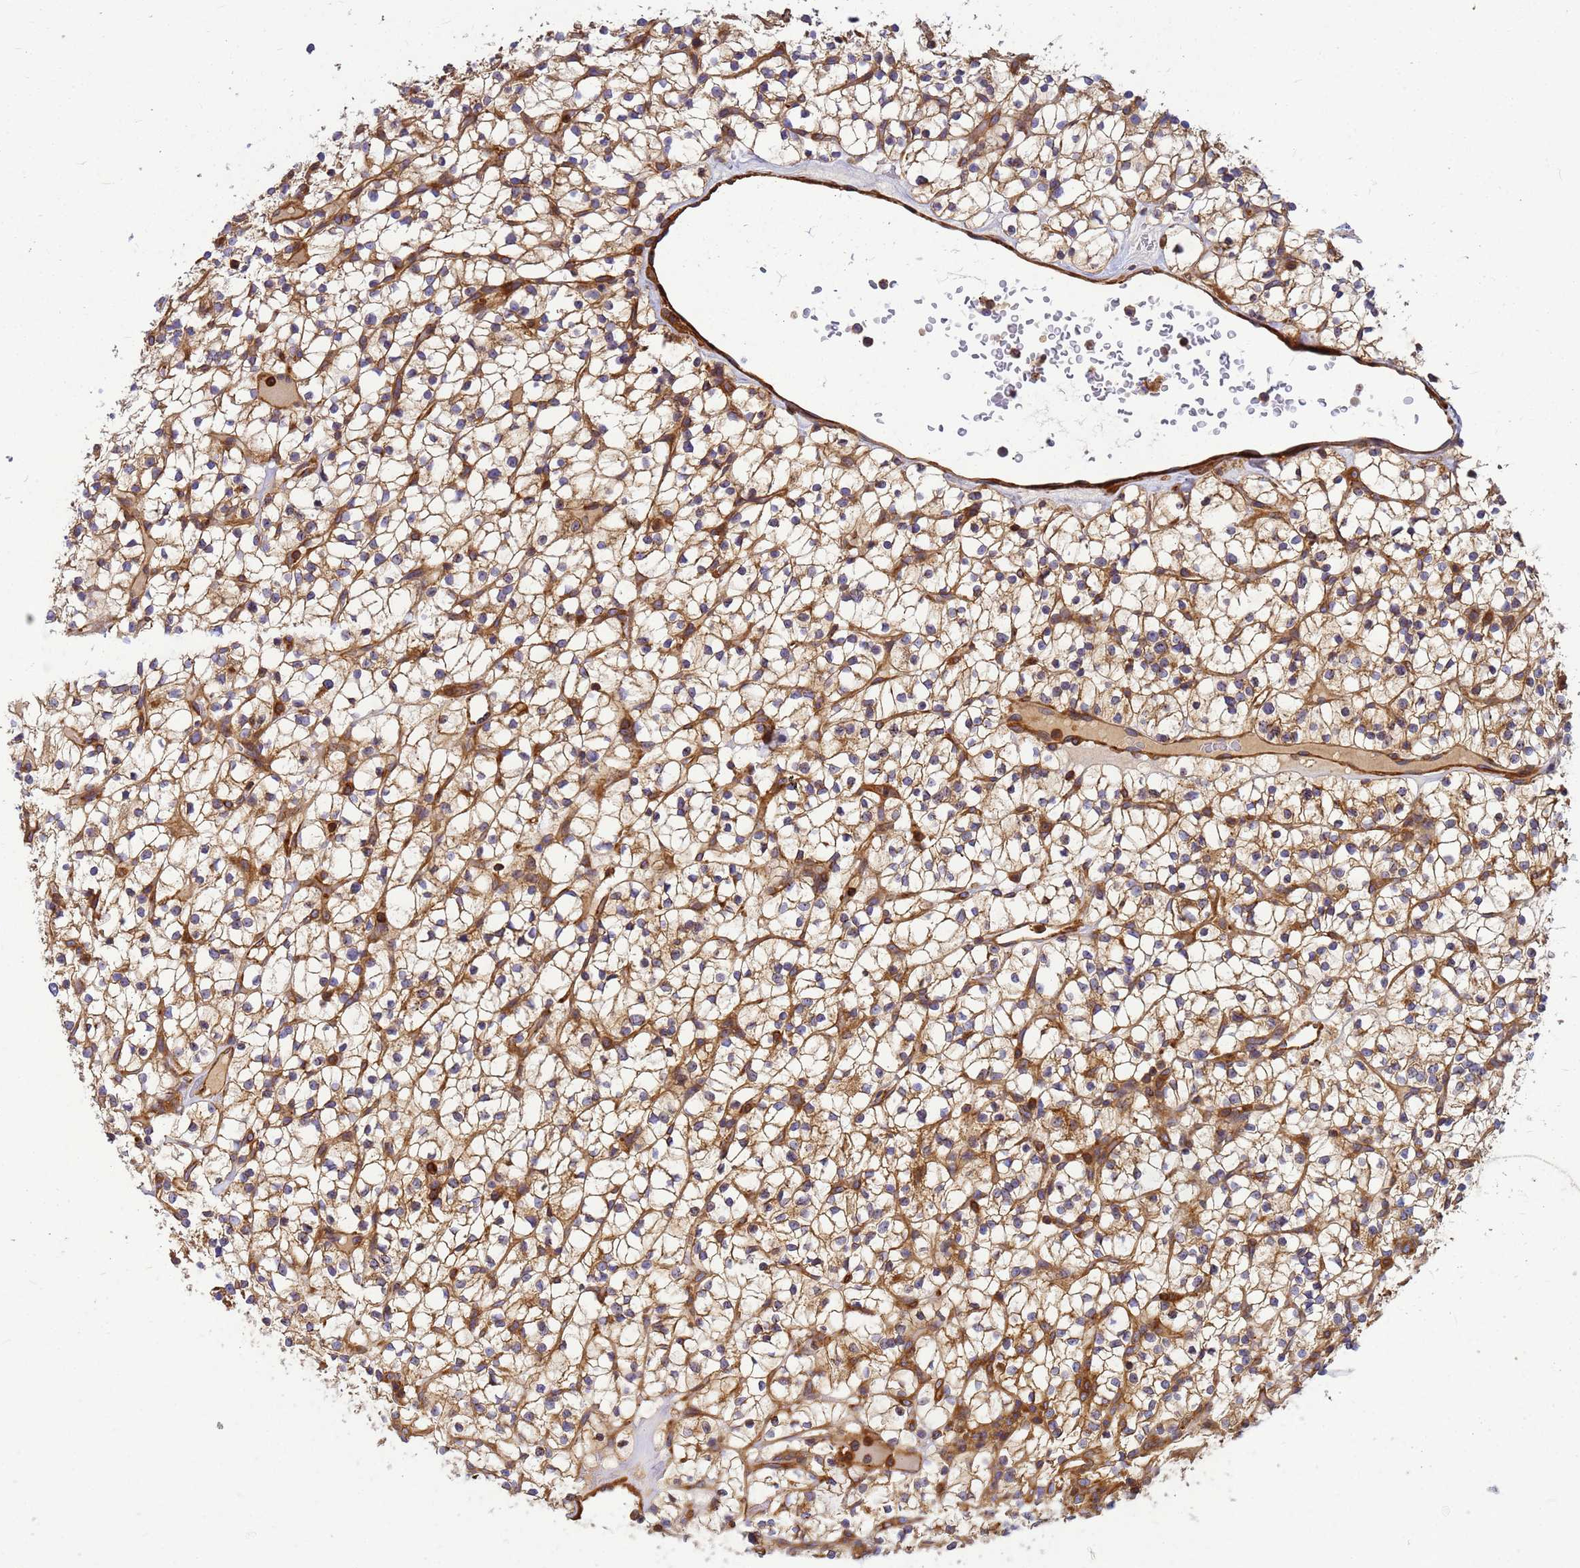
{"staining": {"intensity": "weak", "quantity": ">75%", "location": "cytoplasmic/membranous"}, "tissue": "renal cancer", "cell_type": "Tumor cells", "image_type": "cancer", "snomed": [{"axis": "morphology", "description": "Adenocarcinoma, NOS"}, {"axis": "topography", "description": "Kidney"}], "caption": "A histopathology image showing weak cytoplasmic/membranous staining in approximately >75% of tumor cells in adenocarcinoma (renal), as visualized by brown immunohistochemical staining.", "gene": "C2CD5", "patient": {"sex": "female", "age": 64}}